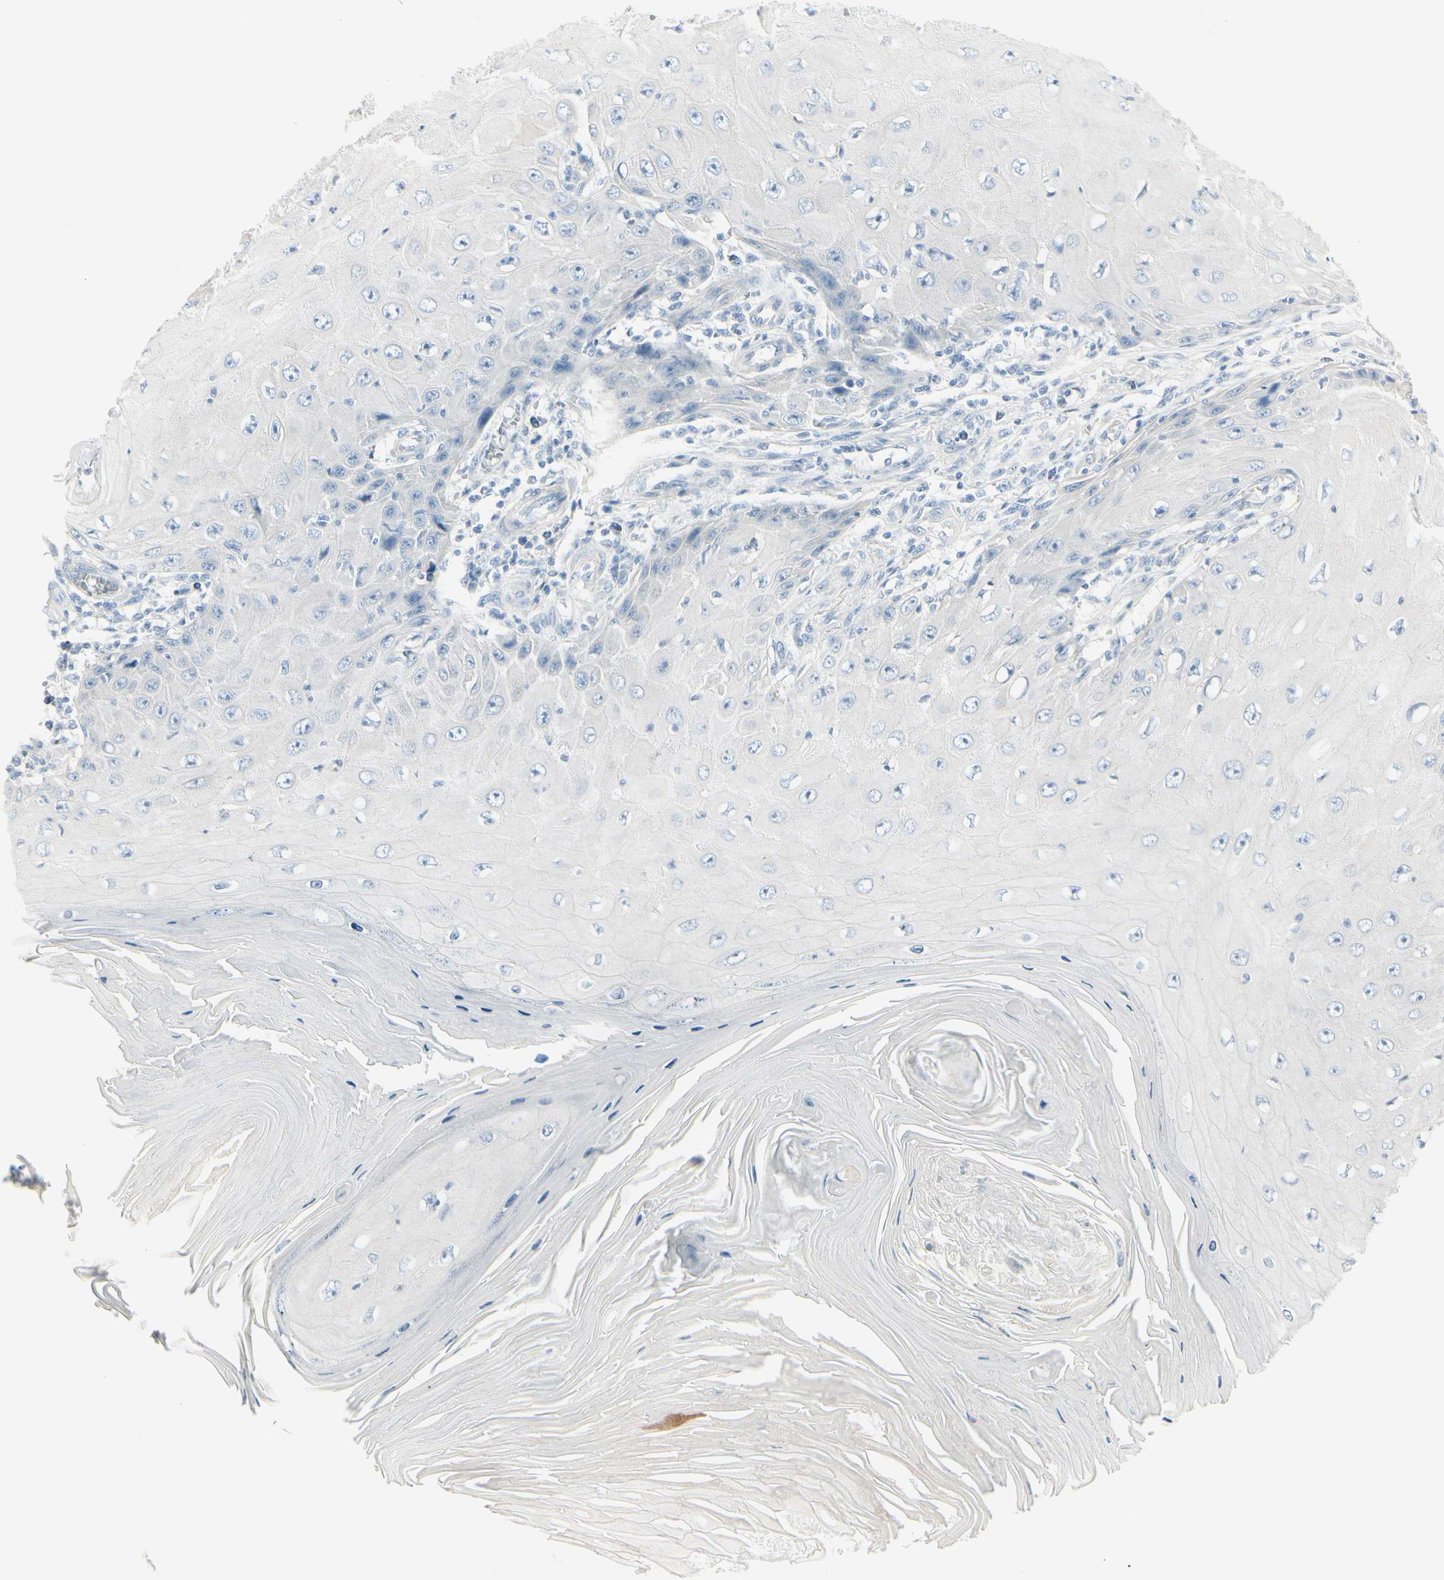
{"staining": {"intensity": "negative", "quantity": "none", "location": "none"}, "tissue": "skin cancer", "cell_type": "Tumor cells", "image_type": "cancer", "snomed": [{"axis": "morphology", "description": "Squamous cell carcinoma, NOS"}, {"axis": "topography", "description": "Skin"}], "caption": "The micrograph displays no significant positivity in tumor cells of skin cancer (squamous cell carcinoma). (IHC, brightfield microscopy, high magnification).", "gene": "CDHR5", "patient": {"sex": "female", "age": 73}}